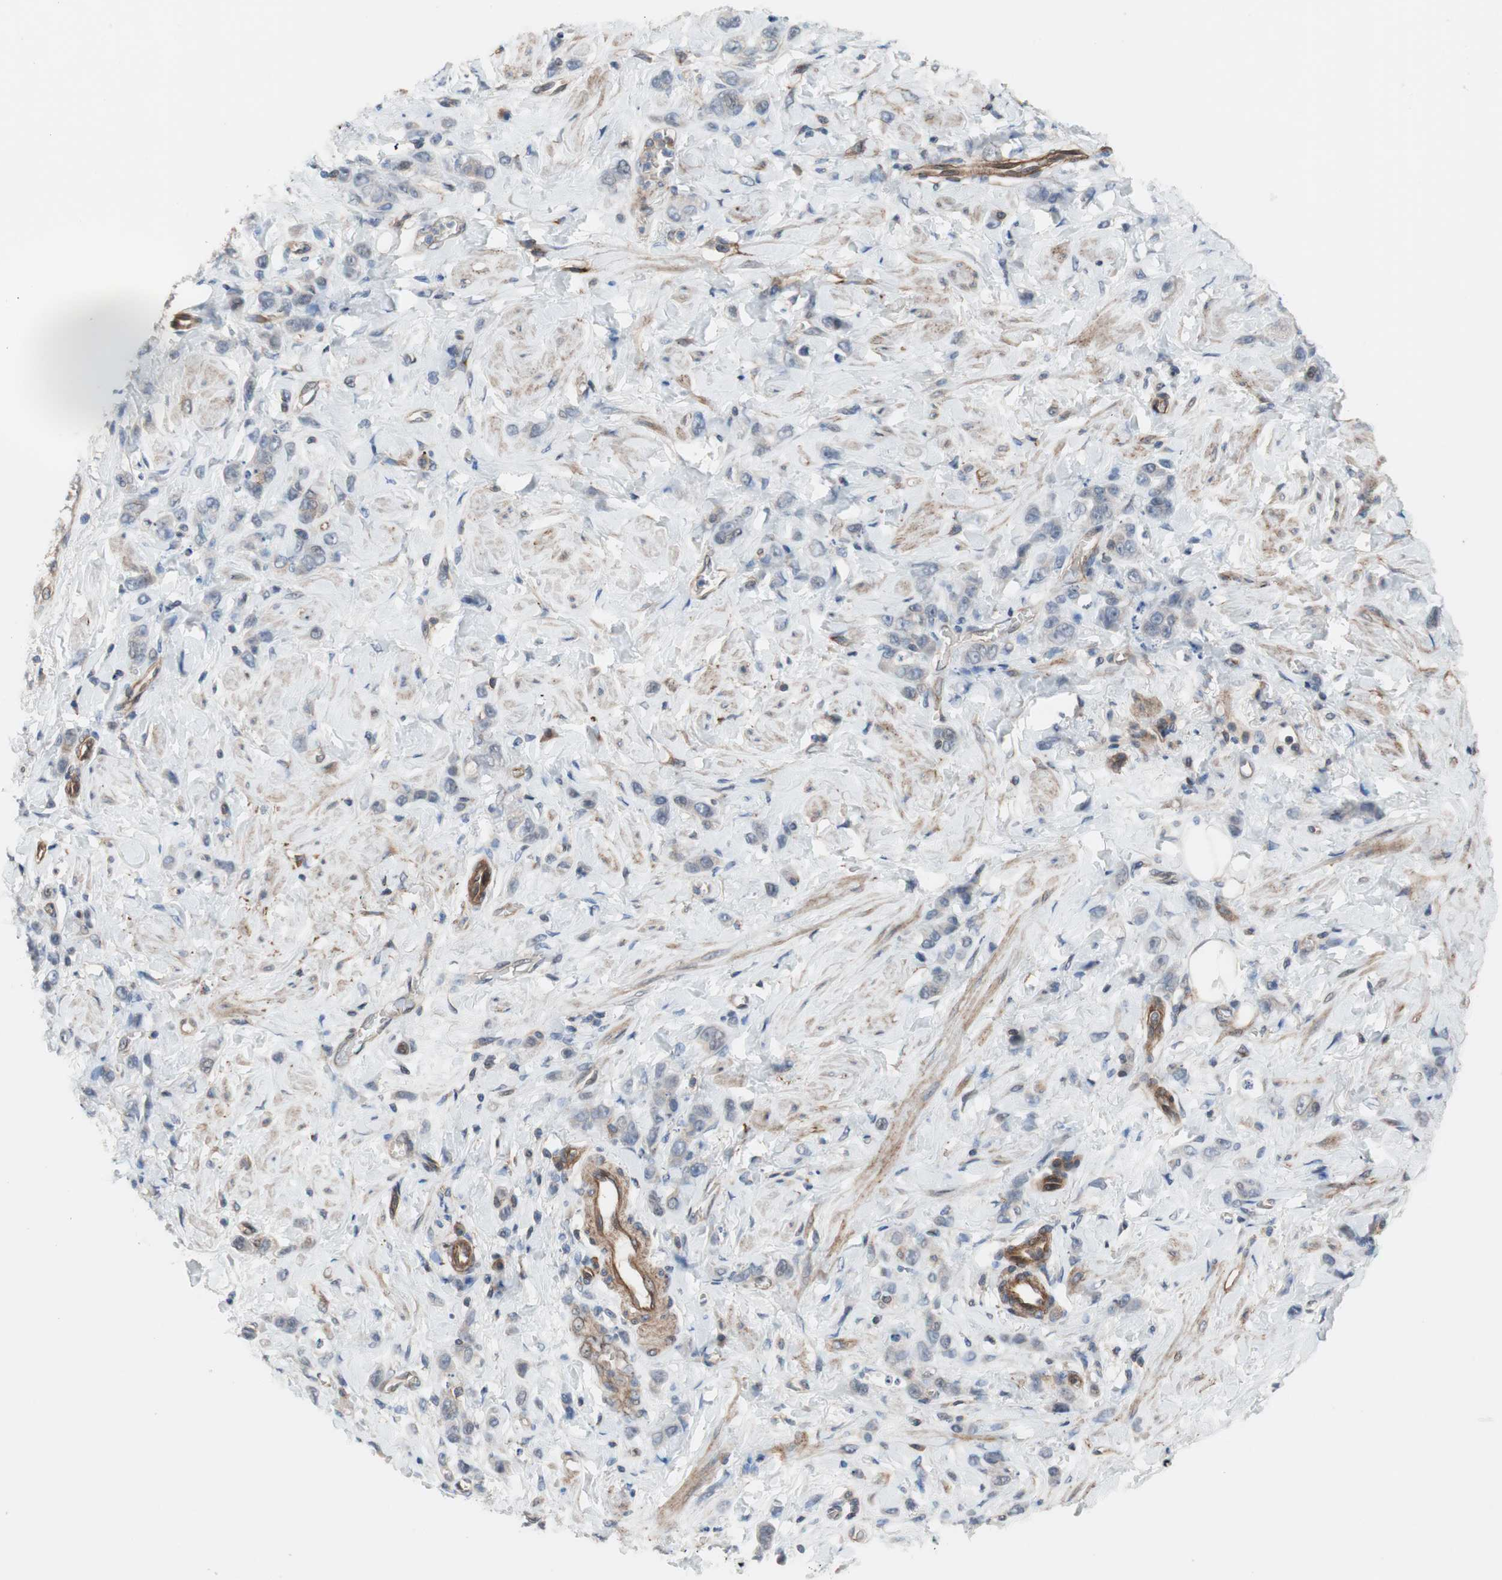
{"staining": {"intensity": "negative", "quantity": "none", "location": "none"}, "tissue": "stomach cancer", "cell_type": "Tumor cells", "image_type": "cancer", "snomed": [{"axis": "morphology", "description": "Adenocarcinoma, NOS"}, {"axis": "topography", "description": "Stomach"}], "caption": "A photomicrograph of stomach cancer stained for a protein shows no brown staining in tumor cells.", "gene": "GRHL1", "patient": {"sex": "male", "age": 82}}